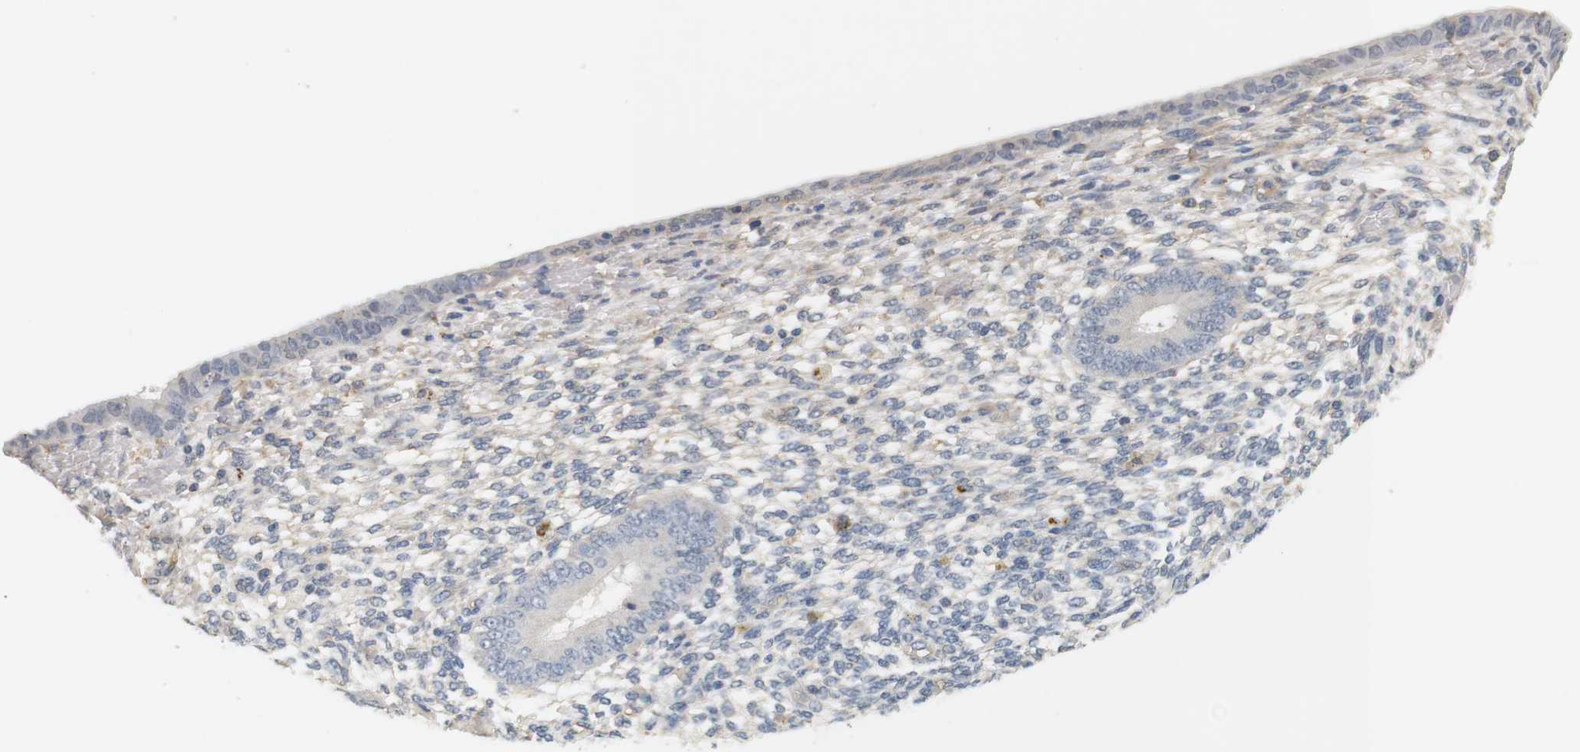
{"staining": {"intensity": "negative", "quantity": "none", "location": "none"}, "tissue": "endometrium", "cell_type": "Cells in endometrial stroma", "image_type": "normal", "snomed": [{"axis": "morphology", "description": "Normal tissue, NOS"}, {"axis": "topography", "description": "Endometrium"}], "caption": "Immunohistochemical staining of benign human endometrium shows no significant positivity in cells in endometrial stroma. (Immunohistochemistry (ihc), brightfield microscopy, high magnification).", "gene": "OSR1", "patient": {"sex": "female", "age": 42}}